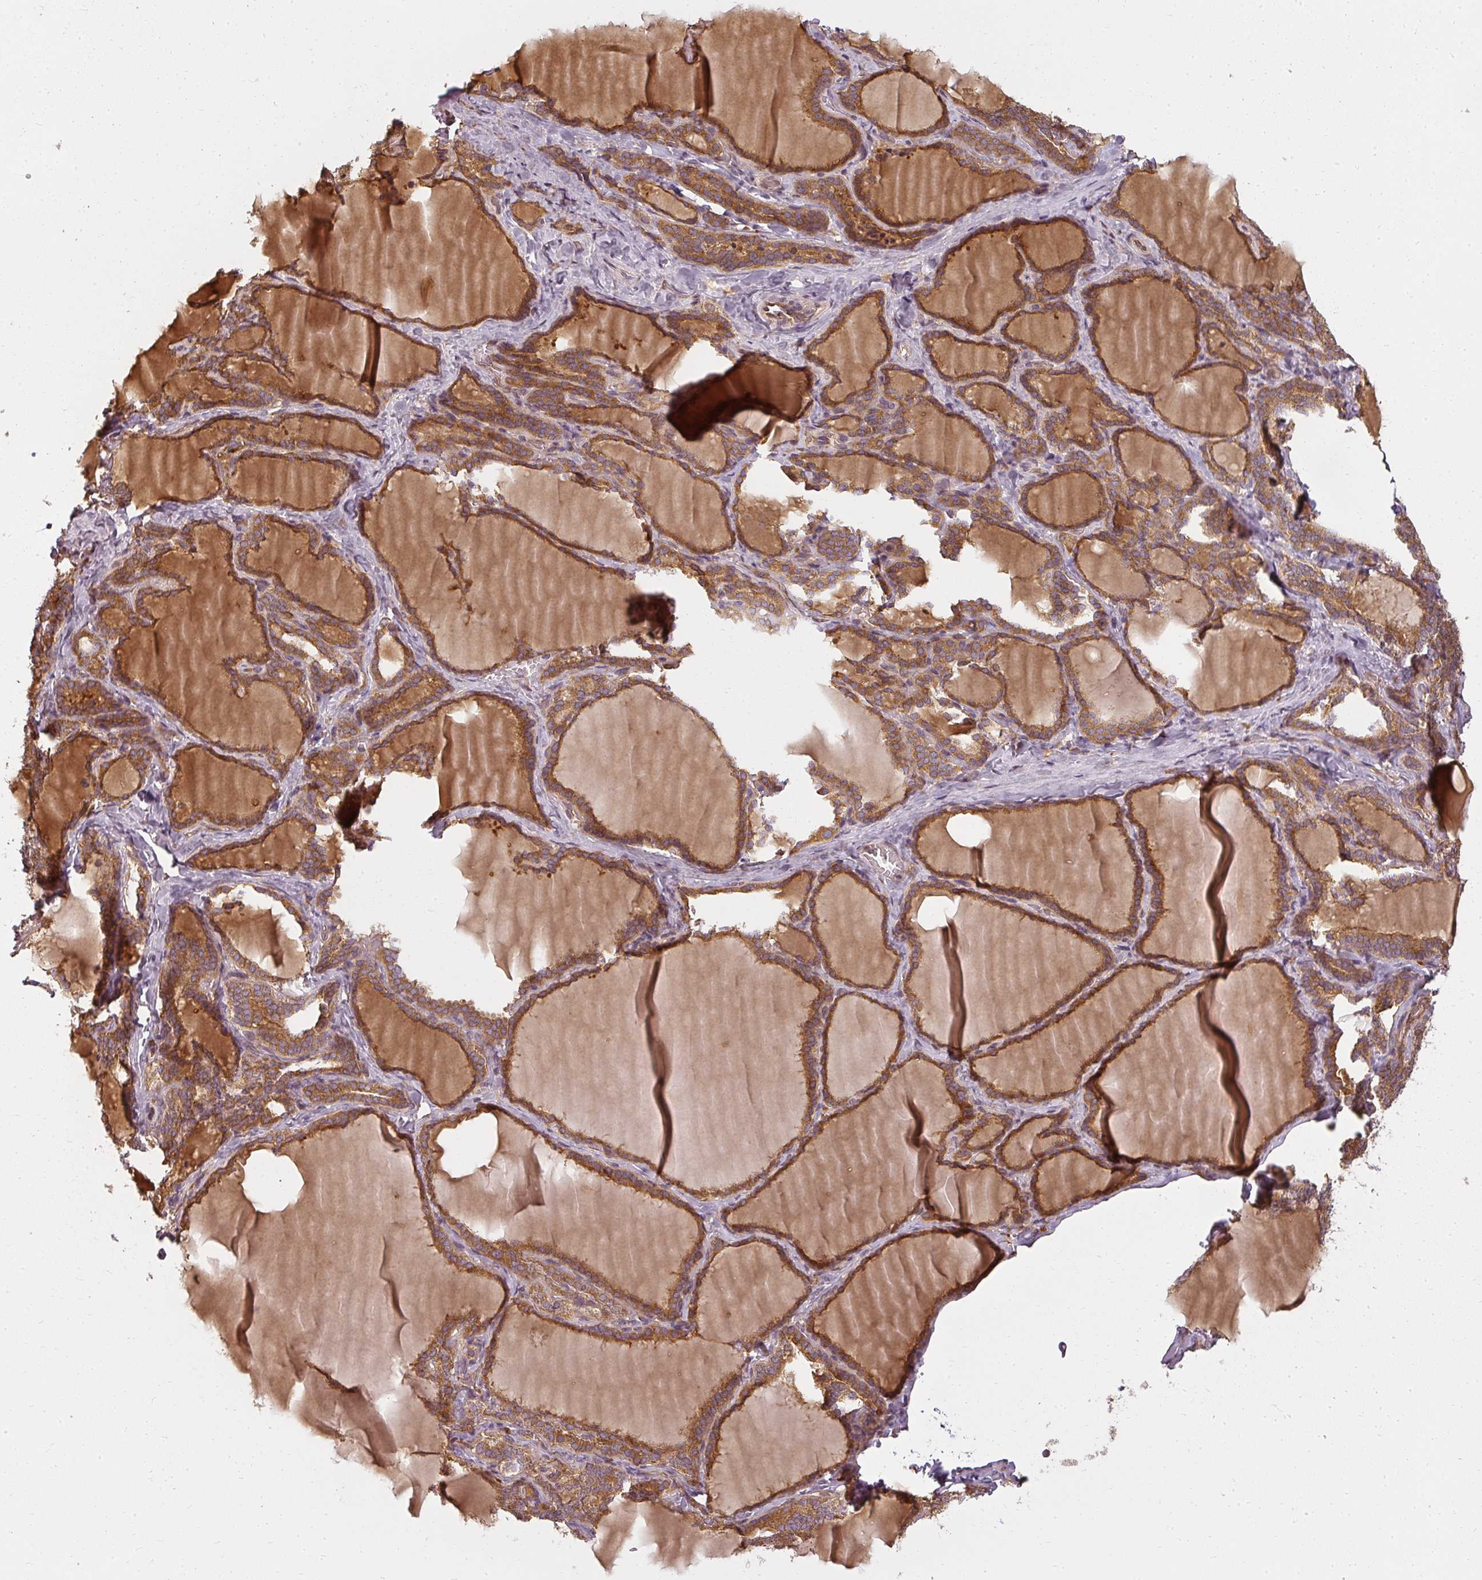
{"staining": {"intensity": "strong", "quantity": ">75%", "location": "cytoplasmic/membranous"}, "tissue": "thyroid gland", "cell_type": "Glandular cells", "image_type": "normal", "snomed": [{"axis": "morphology", "description": "Normal tissue, NOS"}, {"axis": "topography", "description": "Thyroid gland"}], "caption": "Immunohistochemical staining of unremarkable thyroid gland exhibits >75% levels of strong cytoplasmic/membranous protein staining in approximately >75% of glandular cells.", "gene": "RPL24", "patient": {"sex": "female", "age": 31}}